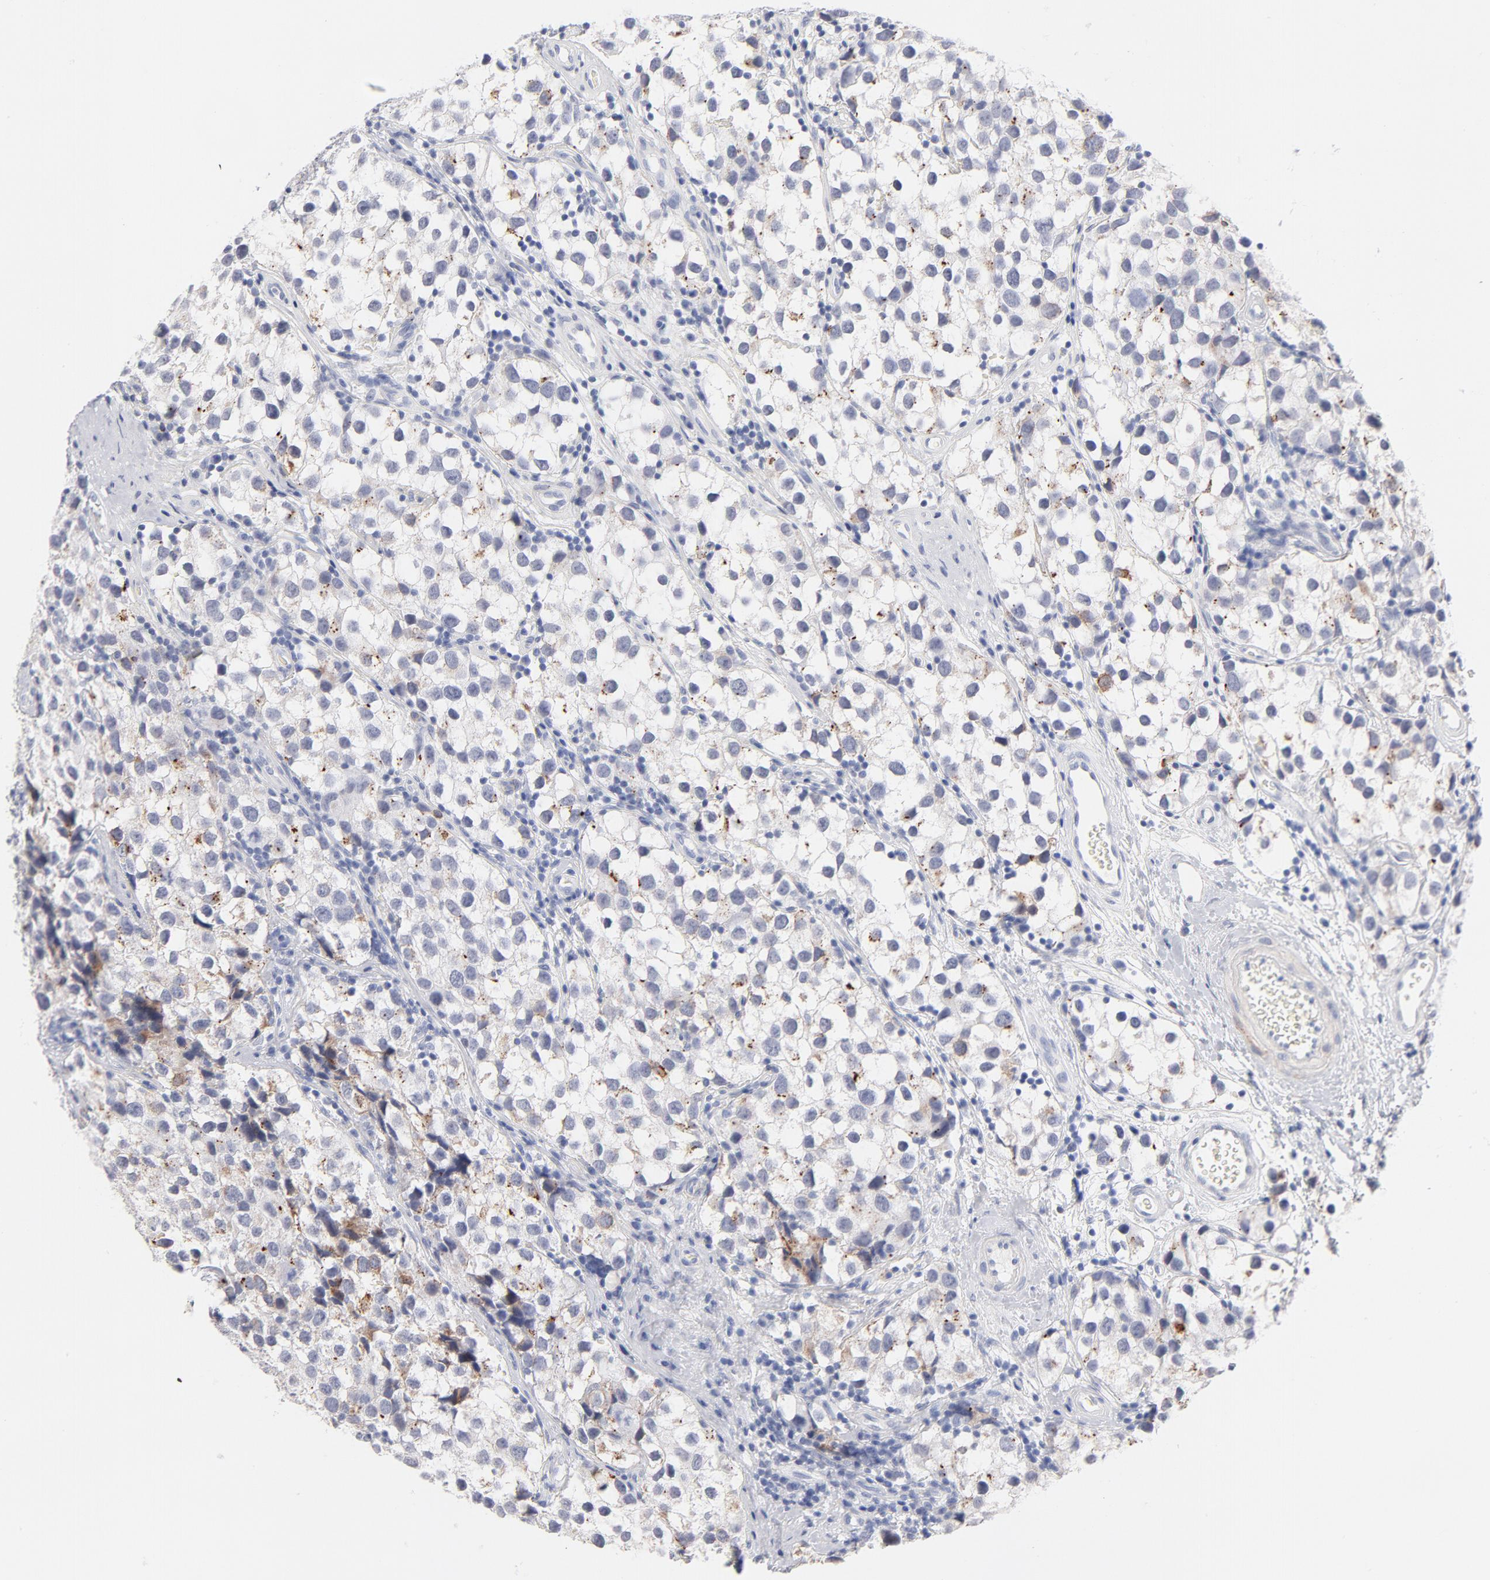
{"staining": {"intensity": "moderate", "quantity": "<25%", "location": "cytoplasmic/membranous"}, "tissue": "testis cancer", "cell_type": "Tumor cells", "image_type": "cancer", "snomed": [{"axis": "morphology", "description": "Seminoma, NOS"}, {"axis": "topography", "description": "Testis"}], "caption": "The photomicrograph shows immunohistochemical staining of testis seminoma. There is moderate cytoplasmic/membranous staining is identified in about <25% of tumor cells. The protein is shown in brown color, while the nuclei are stained blue.", "gene": "MID1", "patient": {"sex": "male", "age": 39}}